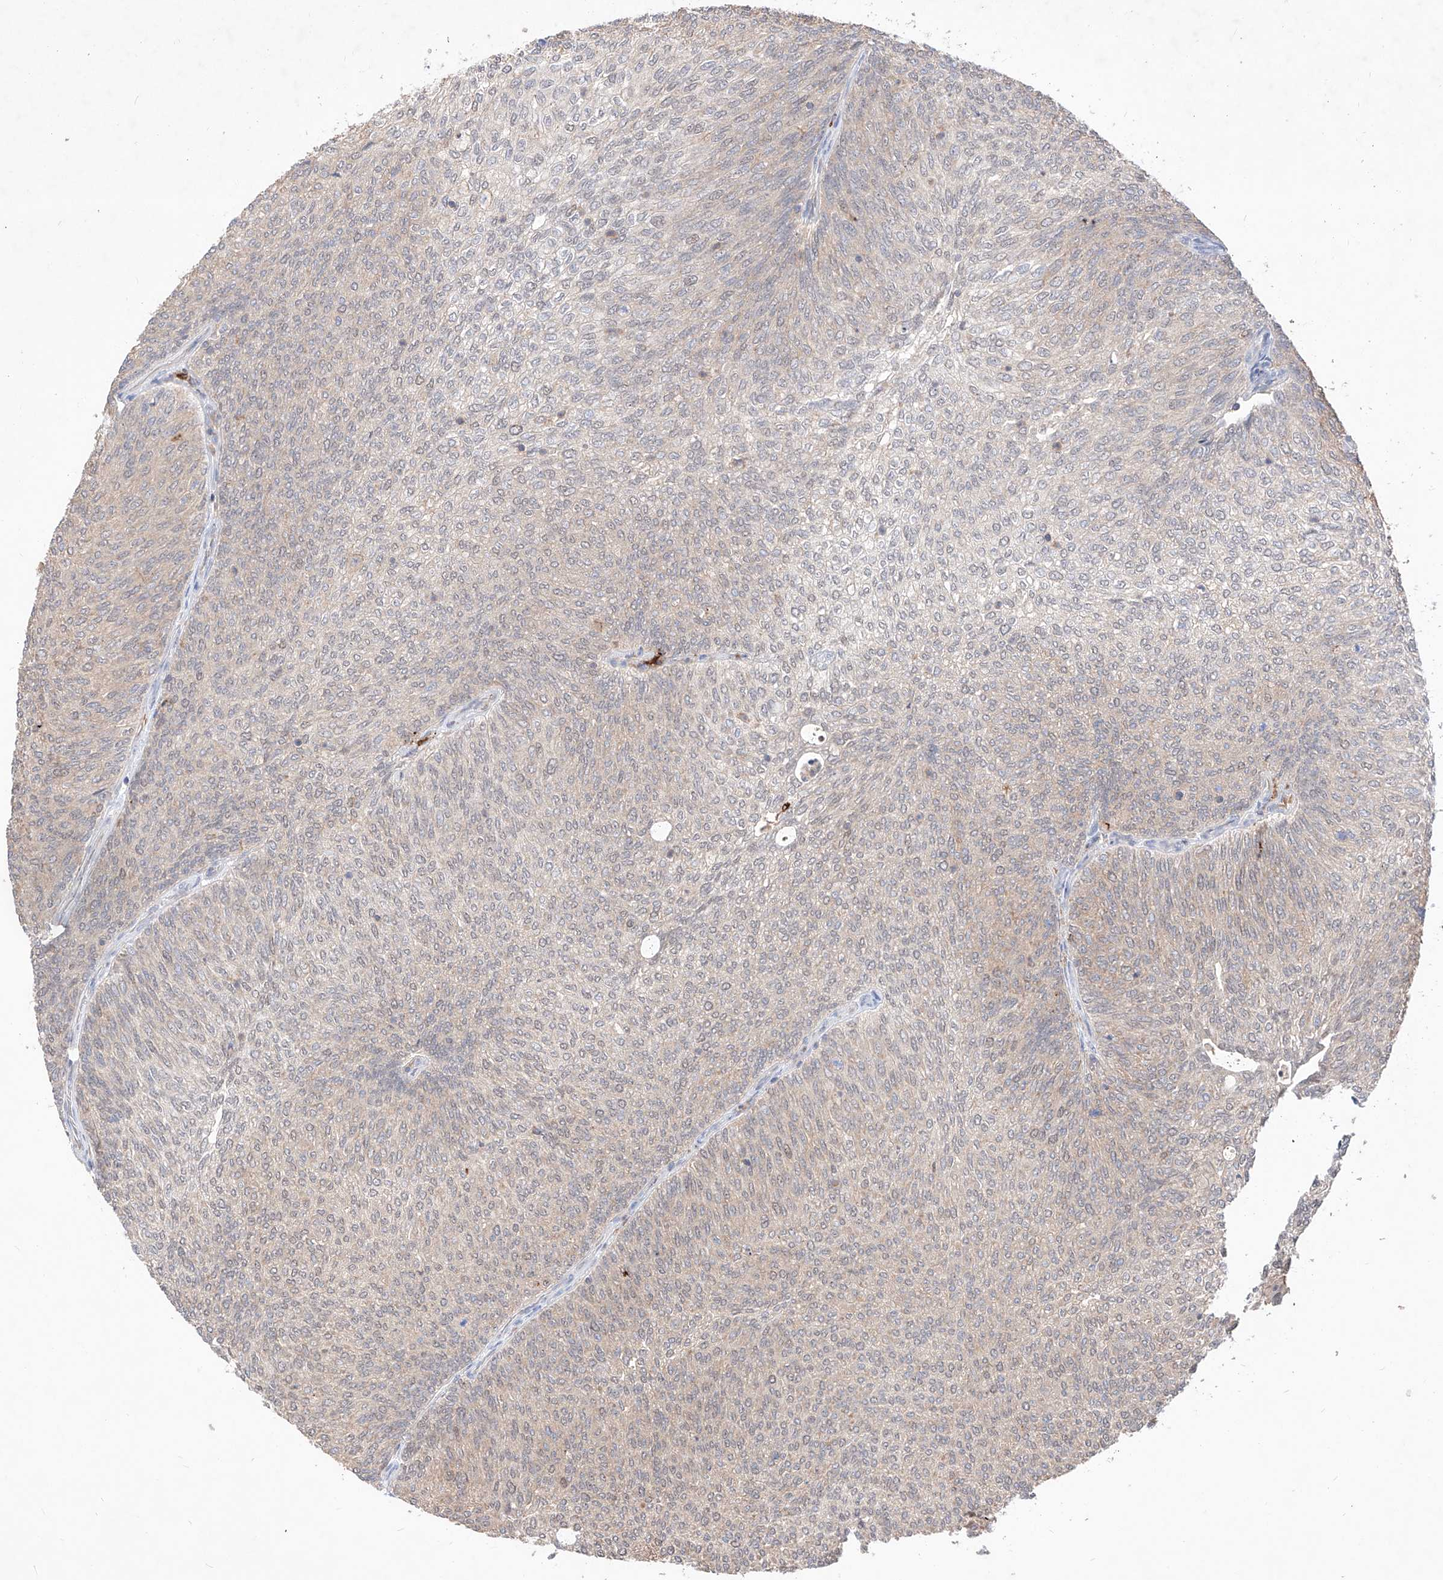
{"staining": {"intensity": "negative", "quantity": "none", "location": "none"}, "tissue": "urothelial cancer", "cell_type": "Tumor cells", "image_type": "cancer", "snomed": [{"axis": "morphology", "description": "Urothelial carcinoma, Low grade"}, {"axis": "topography", "description": "Urinary bladder"}], "caption": "A photomicrograph of low-grade urothelial carcinoma stained for a protein reveals no brown staining in tumor cells.", "gene": "TSNAX", "patient": {"sex": "female", "age": 79}}